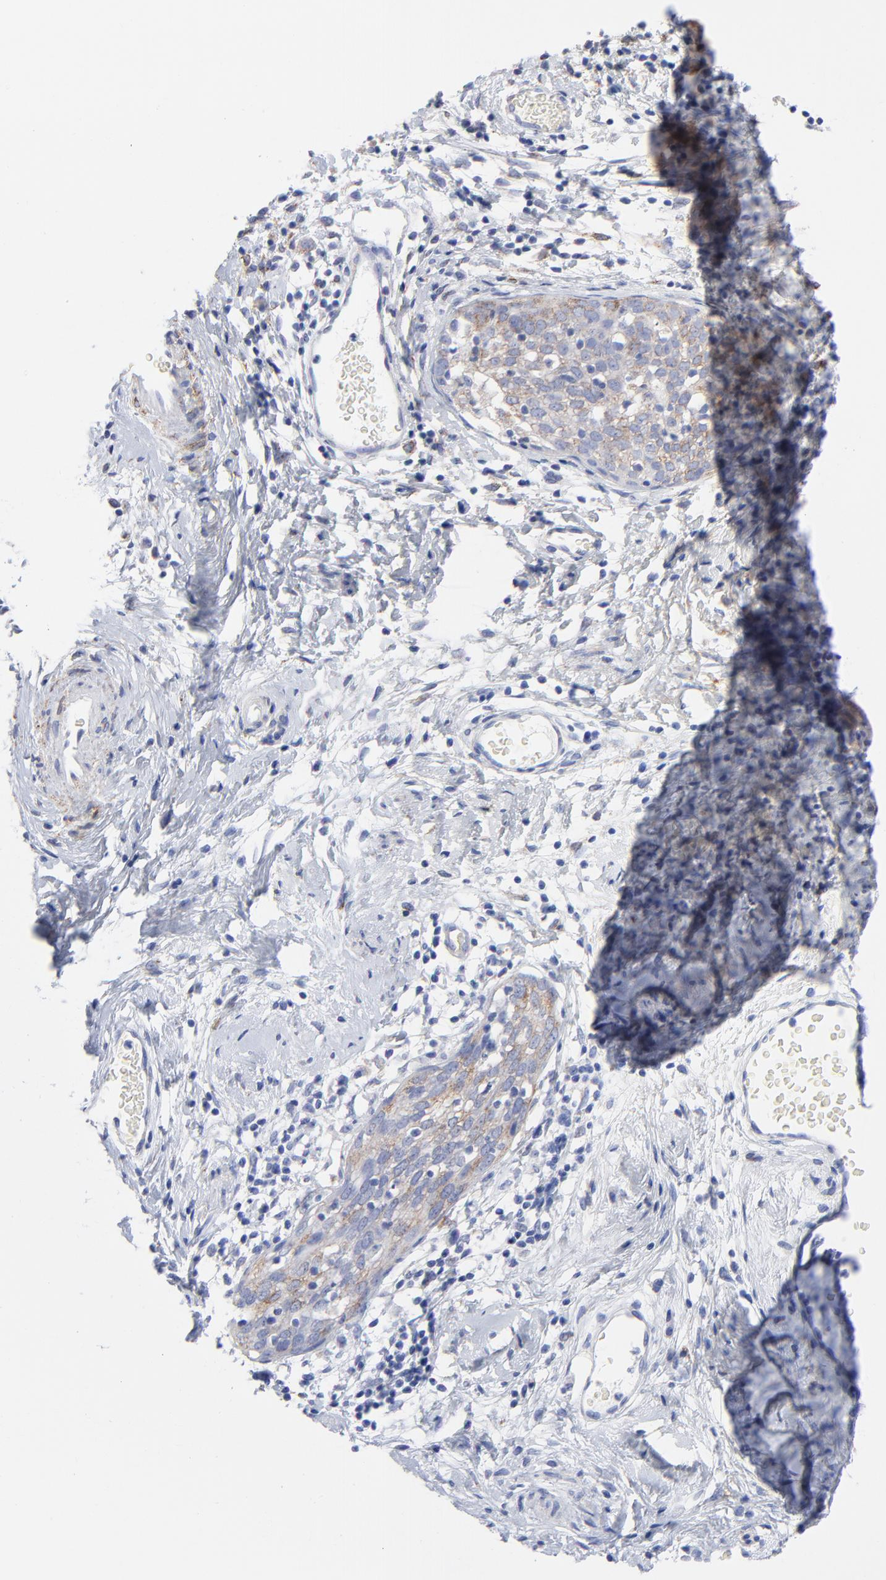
{"staining": {"intensity": "weak", "quantity": "25%-75%", "location": "cytoplasmic/membranous"}, "tissue": "cervical cancer", "cell_type": "Tumor cells", "image_type": "cancer", "snomed": [{"axis": "morphology", "description": "Normal tissue, NOS"}, {"axis": "morphology", "description": "Squamous cell carcinoma, NOS"}, {"axis": "topography", "description": "Cervix"}], "caption": "Cervical cancer (squamous cell carcinoma) was stained to show a protein in brown. There is low levels of weak cytoplasmic/membranous expression in approximately 25%-75% of tumor cells.", "gene": "CNTN3", "patient": {"sex": "female", "age": 67}}